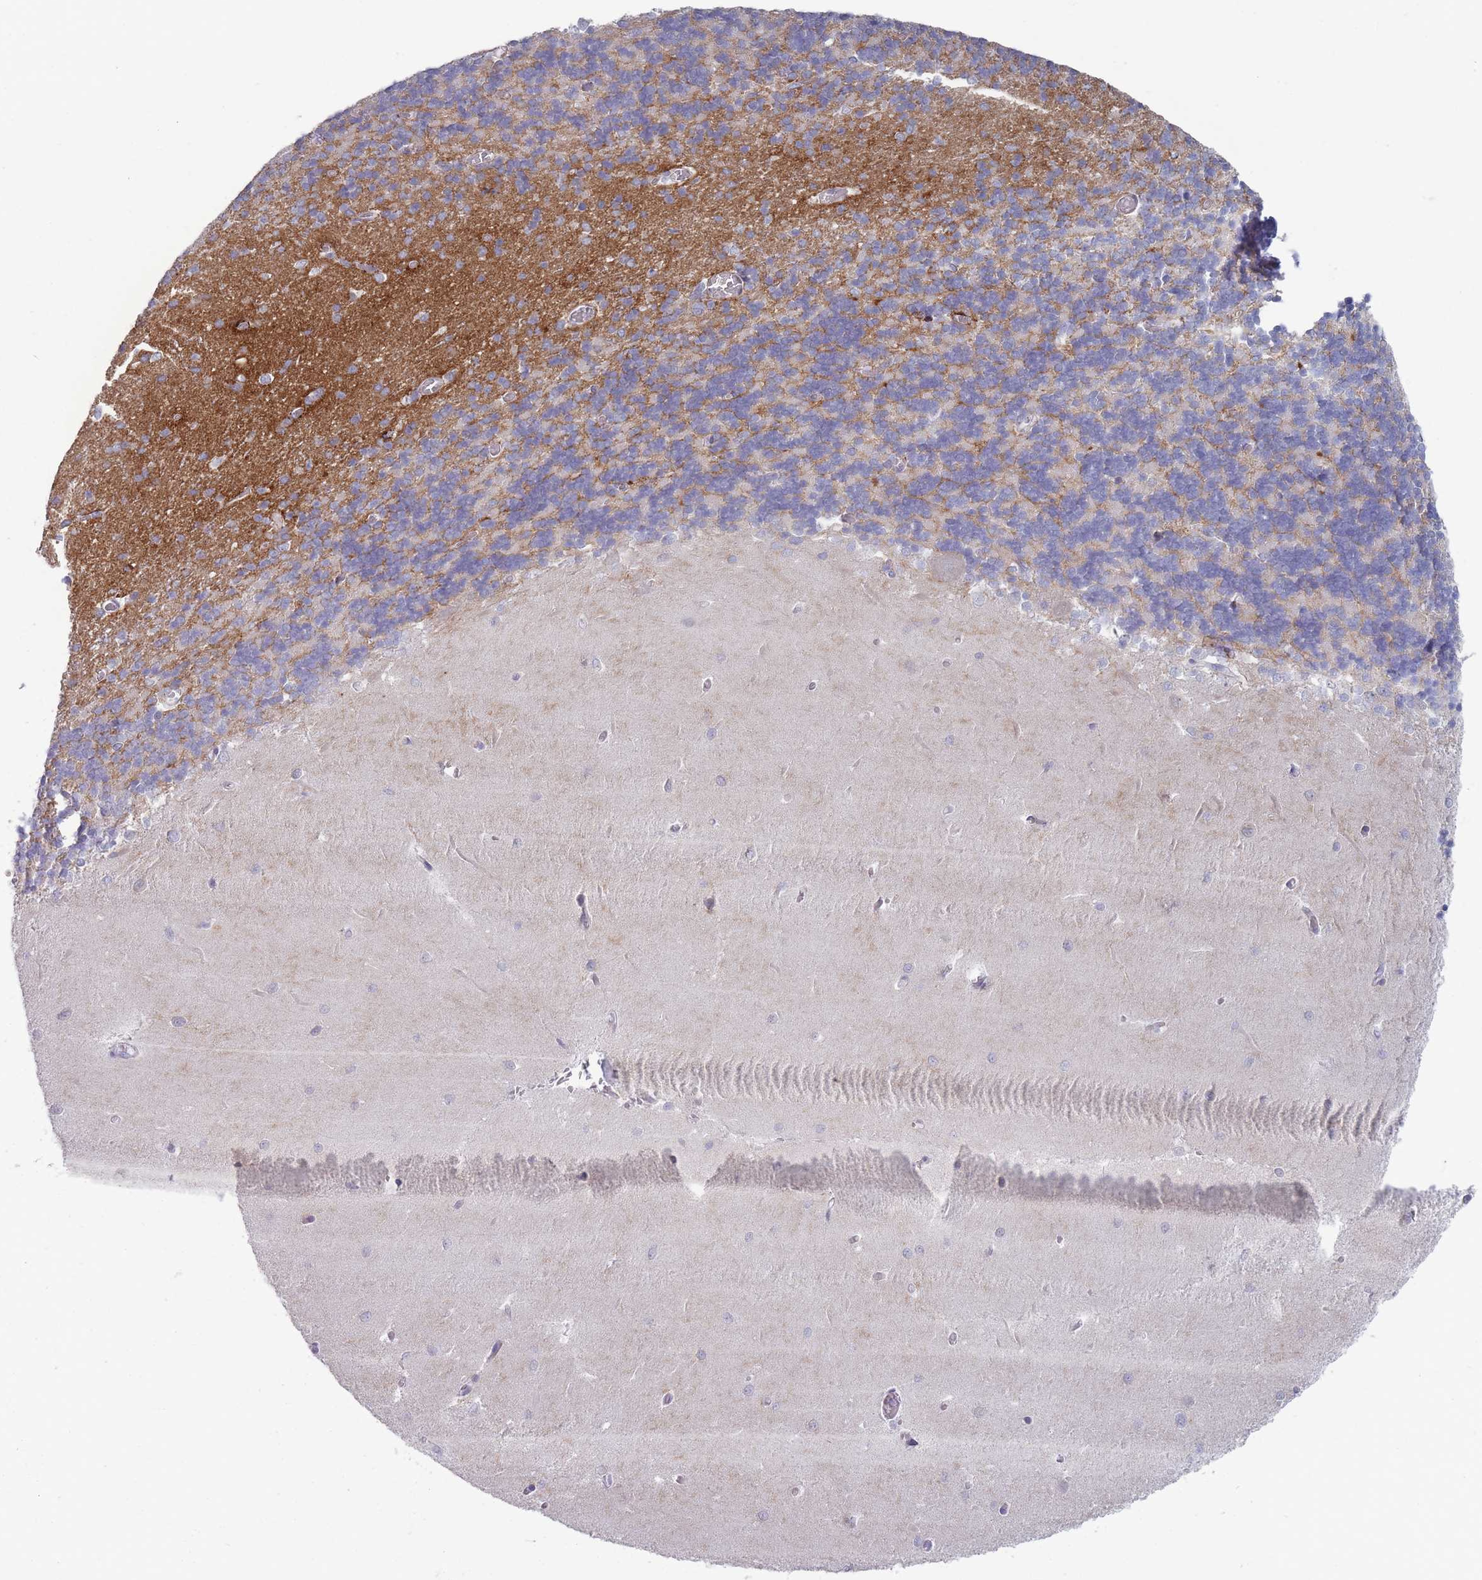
{"staining": {"intensity": "negative", "quantity": "none", "location": "none"}, "tissue": "cerebellum", "cell_type": "Cells in granular layer", "image_type": "normal", "snomed": [{"axis": "morphology", "description": "Normal tissue, NOS"}, {"axis": "topography", "description": "Cerebellum"}], "caption": "Cells in granular layer are negative for protein expression in unremarkable human cerebellum. (Immunohistochemistry (ihc), brightfield microscopy, high magnification).", "gene": "PAIP2B", "patient": {"sex": "male", "age": 37}}